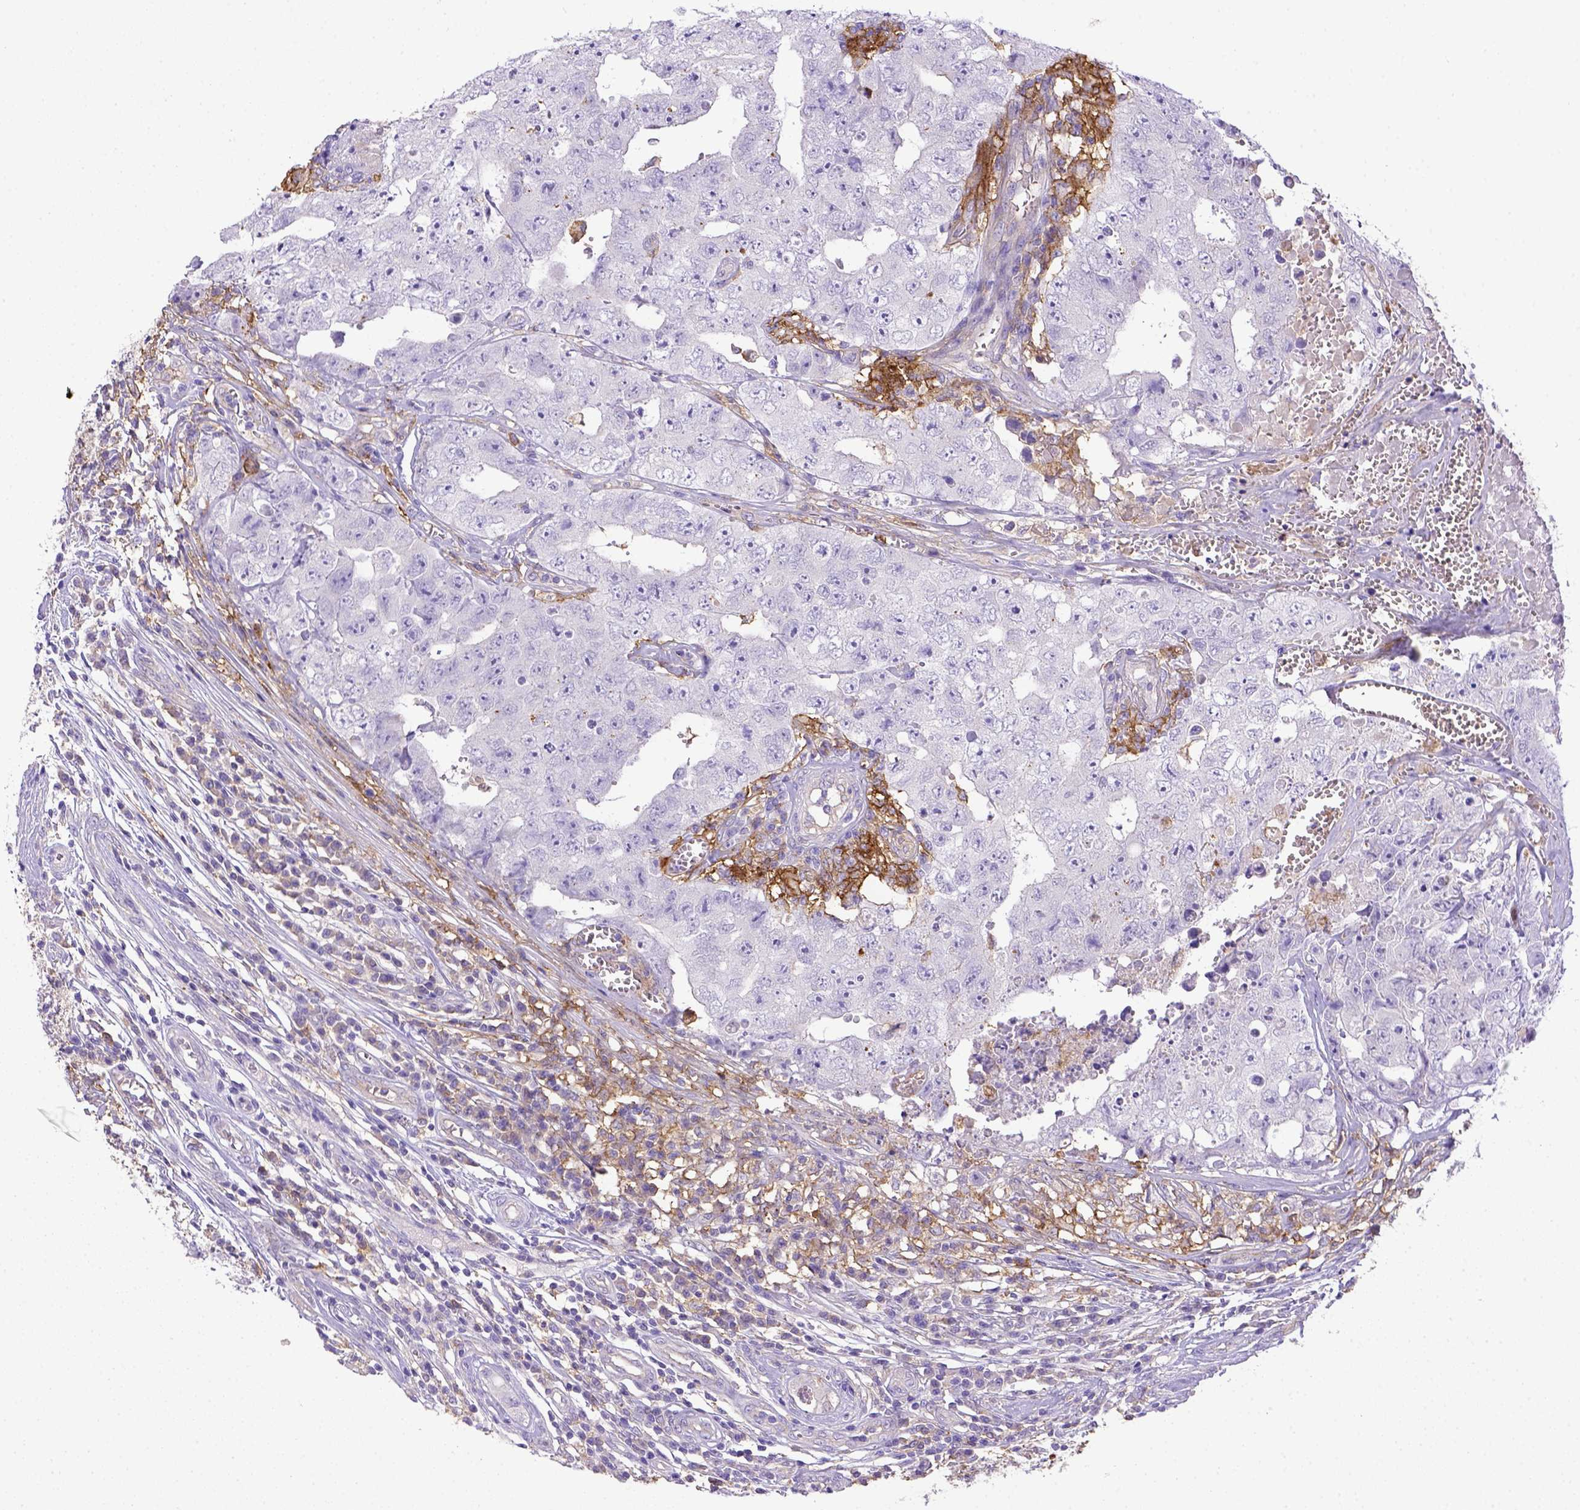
{"staining": {"intensity": "negative", "quantity": "none", "location": "none"}, "tissue": "testis cancer", "cell_type": "Tumor cells", "image_type": "cancer", "snomed": [{"axis": "morphology", "description": "Carcinoma, Embryonal, NOS"}, {"axis": "topography", "description": "Testis"}], "caption": "Immunohistochemistry micrograph of testis cancer (embryonal carcinoma) stained for a protein (brown), which displays no staining in tumor cells.", "gene": "CD40", "patient": {"sex": "male", "age": 36}}